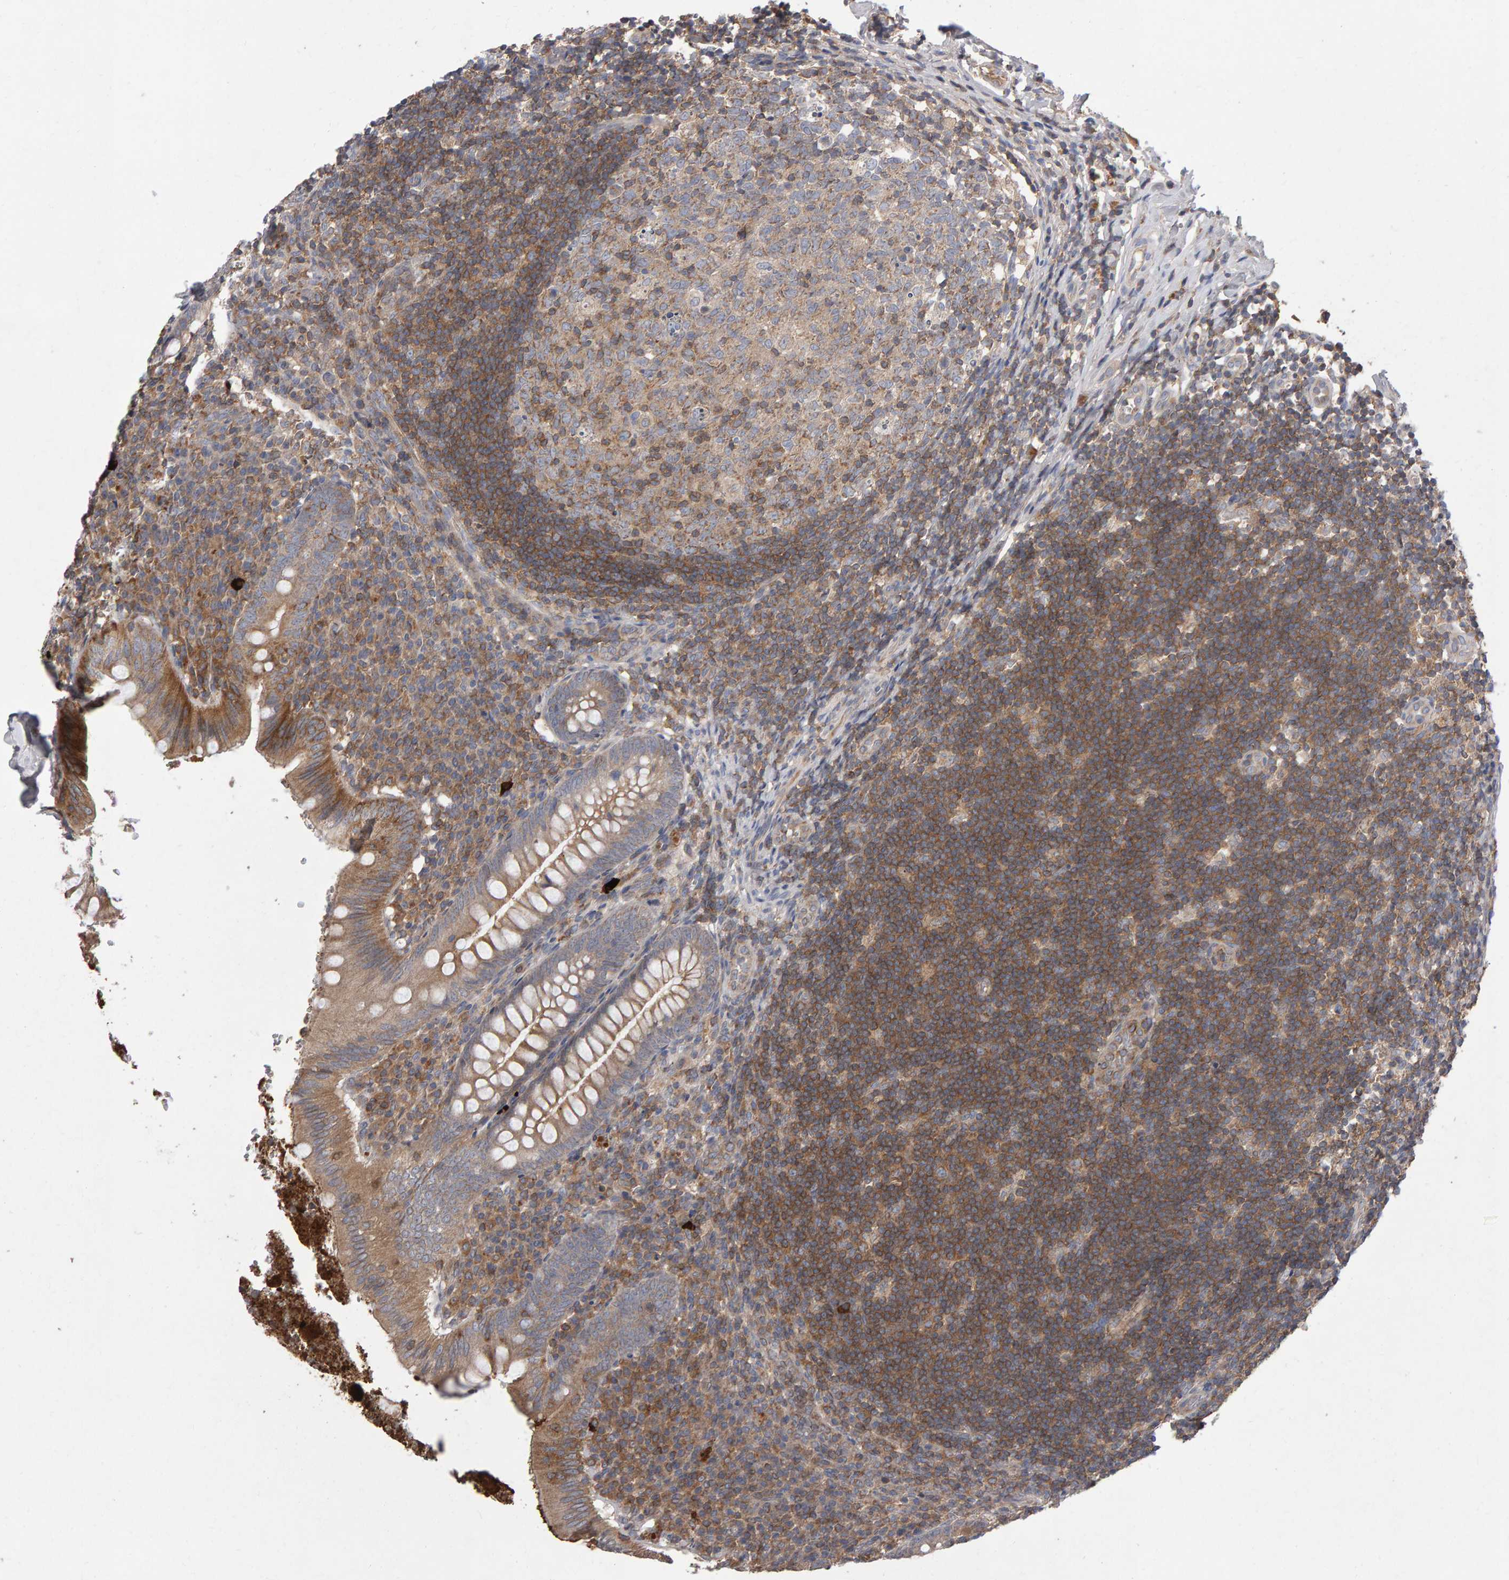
{"staining": {"intensity": "moderate", "quantity": ">75%", "location": "cytoplasmic/membranous"}, "tissue": "appendix", "cell_type": "Glandular cells", "image_type": "normal", "snomed": [{"axis": "morphology", "description": "Normal tissue, NOS"}, {"axis": "topography", "description": "Appendix"}], "caption": "DAB immunohistochemical staining of unremarkable human appendix exhibits moderate cytoplasmic/membranous protein positivity in approximately >75% of glandular cells. (Brightfield microscopy of DAB IHC at high magnification).", "gene": "PGS1", "patient": {"sex": "male", "age": 8}}